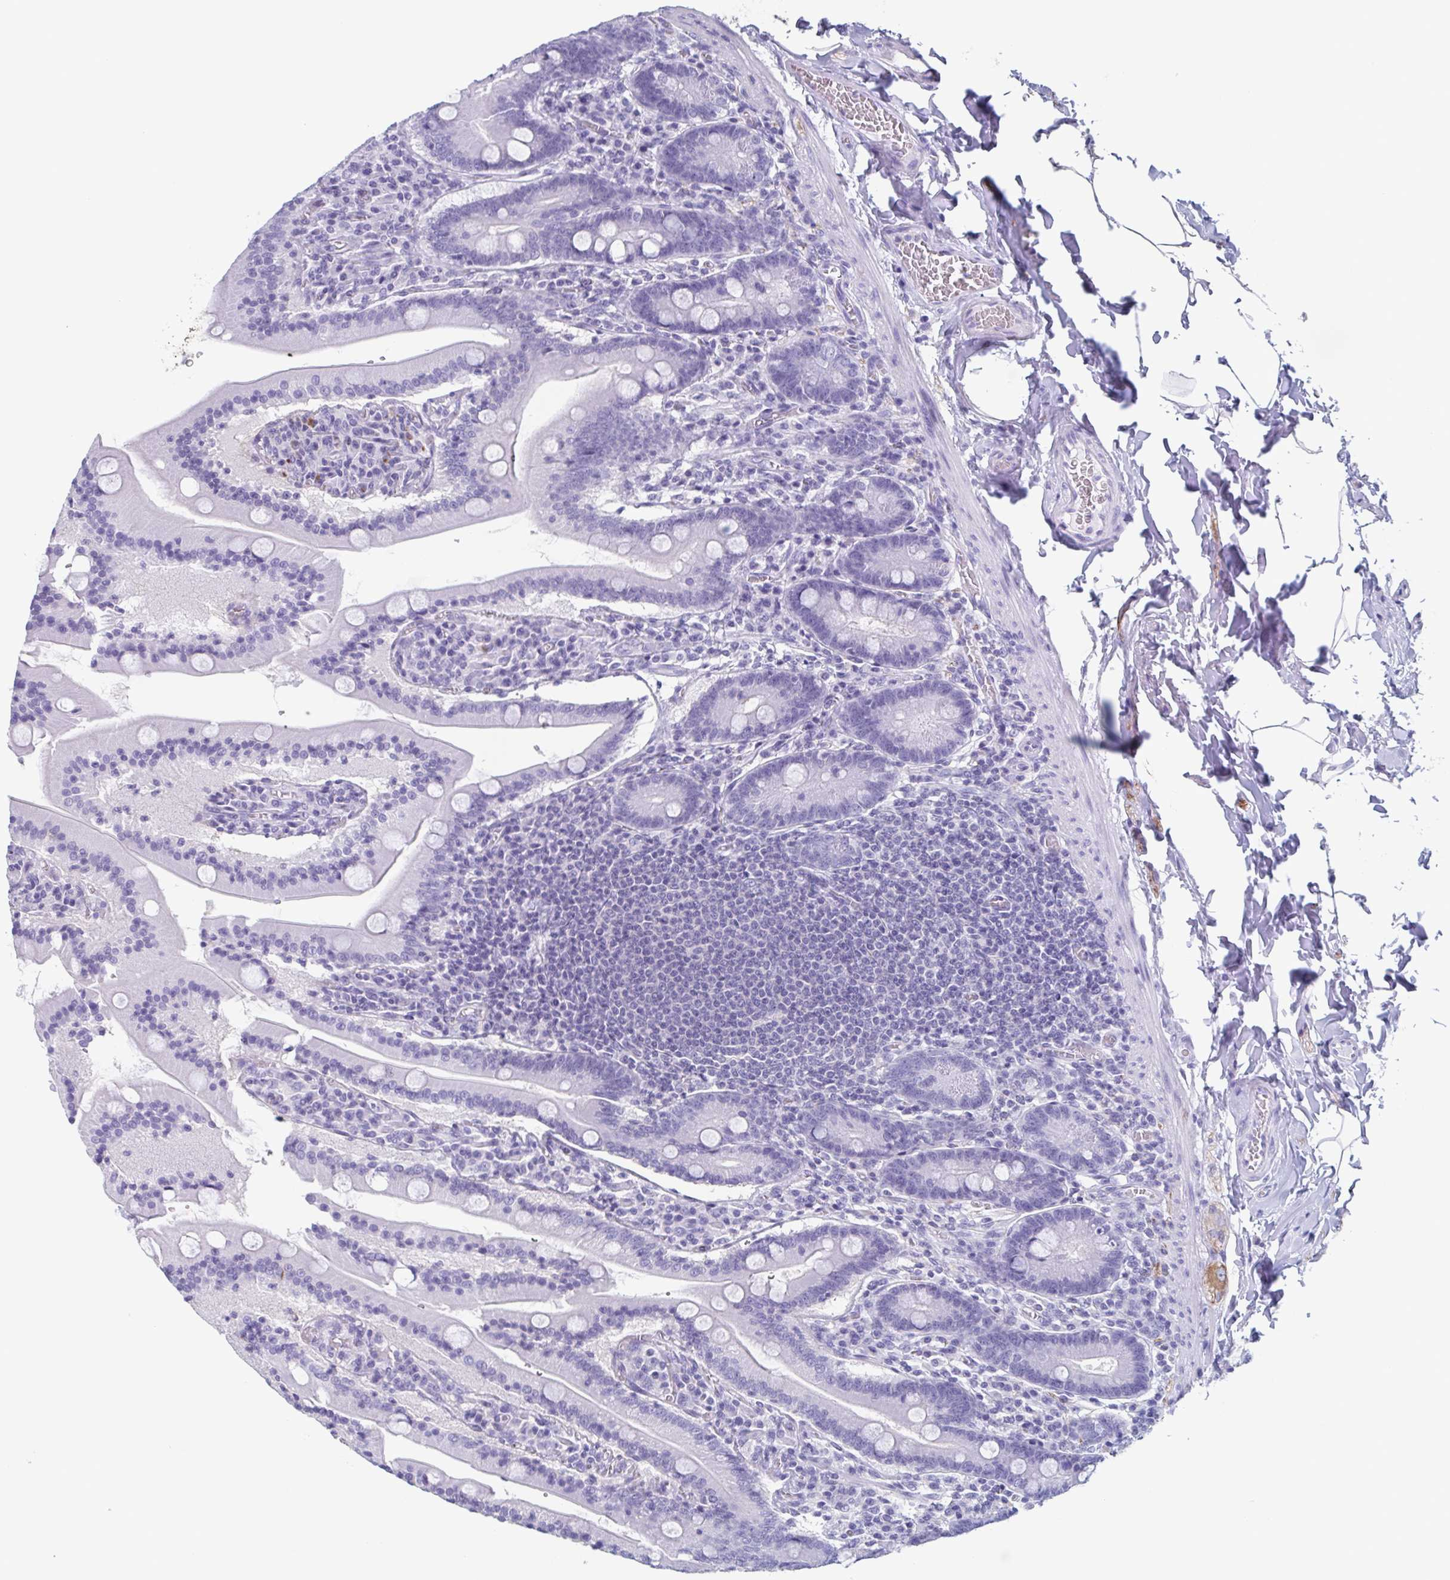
{"staining": {"intensity": "negative", "quantity": "none", "location": "none"}, "tissue": "small intestine", "cell_type": "Glandular cells", "image_type": "normal", "snomed": [{"axis": "morphology", "description": "Normal tissue, NOS"}, {"axis": "topography", "description": "Small intestine"}], "caption": "Histopathology image shows no protein expression in glandular cells of normal small intestine.", "gene": "BPI", "patient": {"sex": "male", "age": 37}}